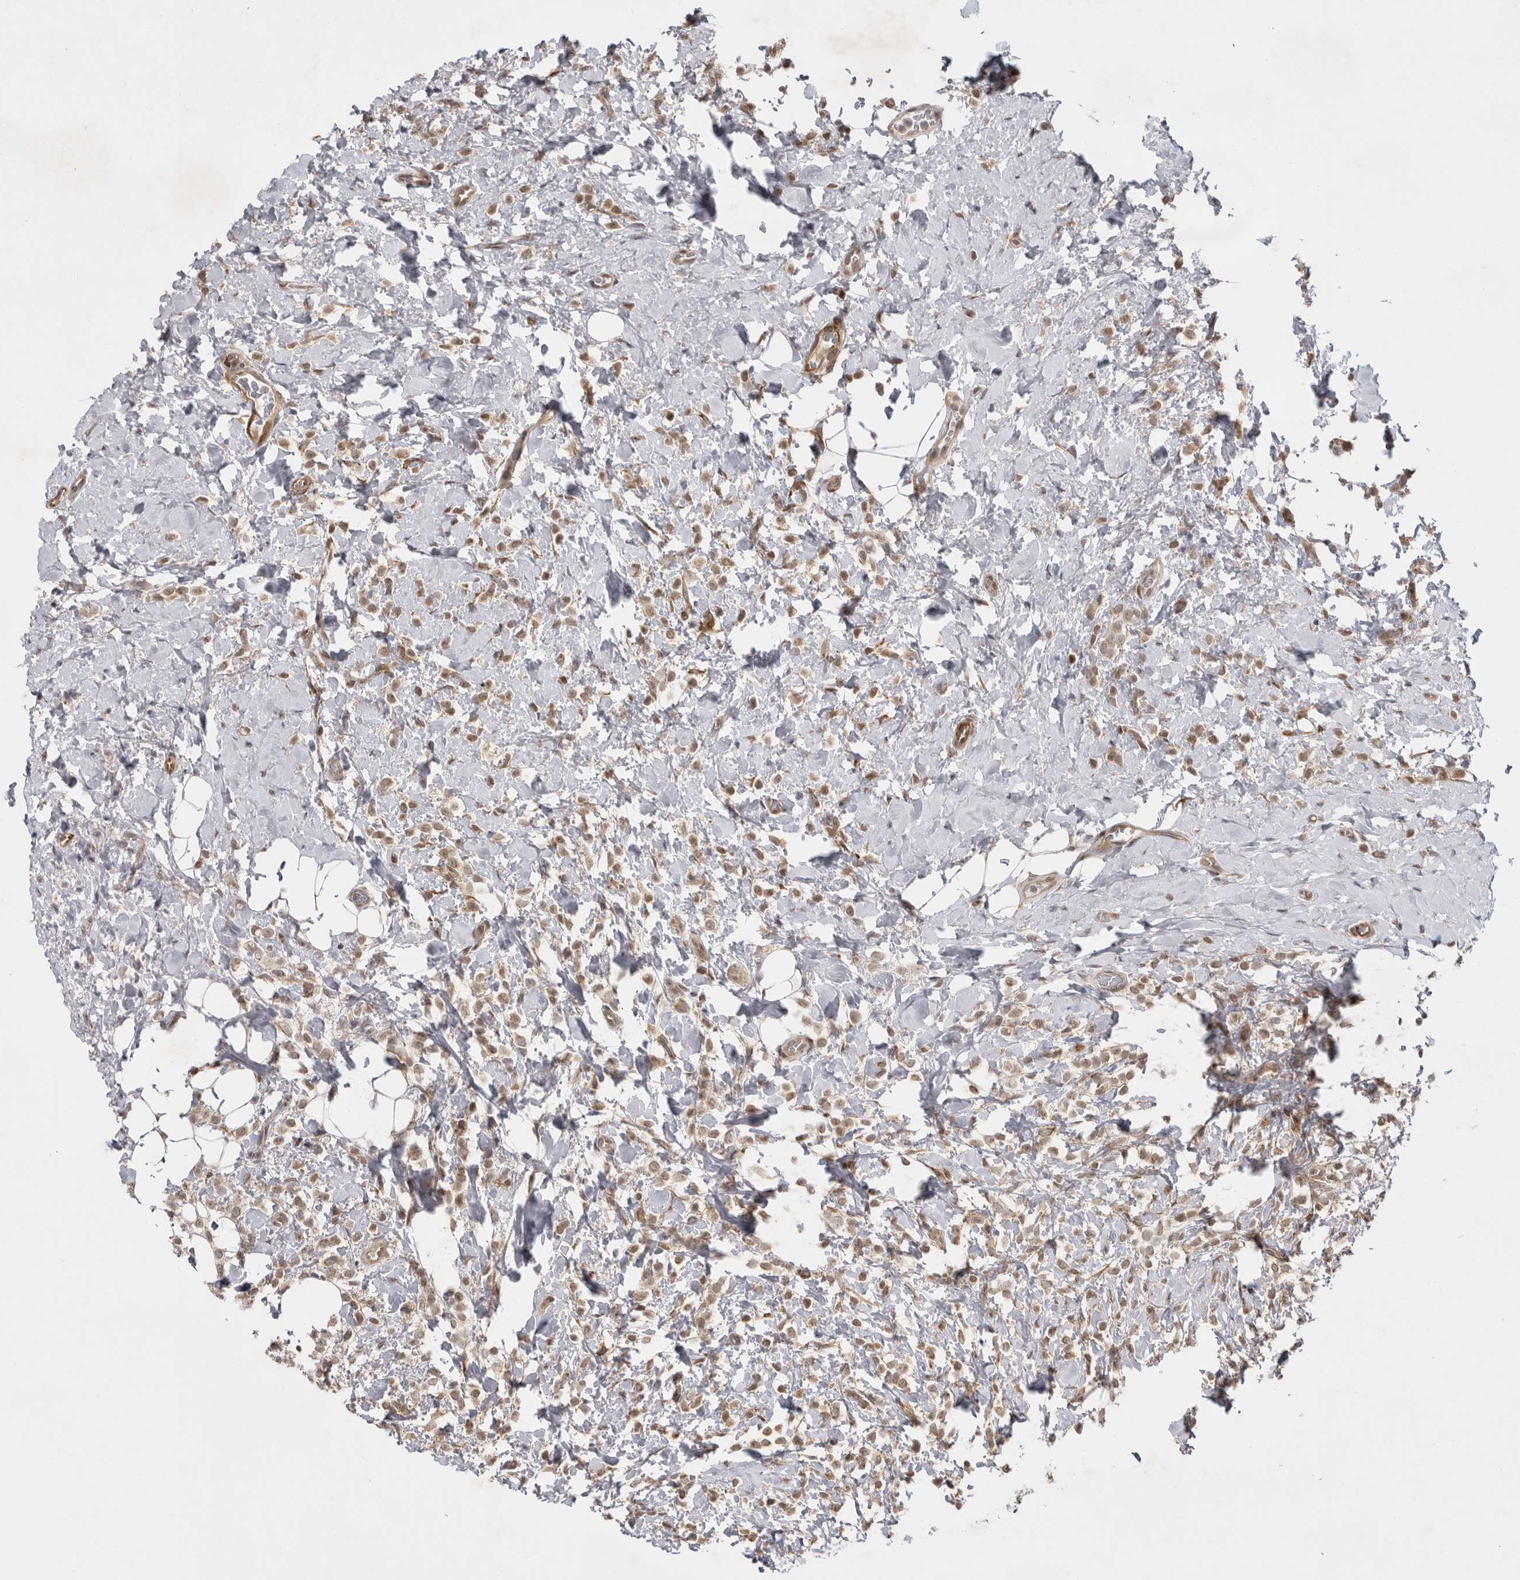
{"staining": {"intensity": "weak", "quantity": ">75%", "location": "nuclear"}, "tissue": "breast cancer", "cell_type": "Tumor cells", "image_type": "cancer", "snomed": [{"axis": "morphology", "description": "Normal tissue, NOS"}, {"axis": "morphology", "description": "Lobular carcinoma"}, {"axis": "topography", "description": "Breast"}], "caption": "Immunohistochemistry micrograph of neoplastic tissue: human breast cancer stained using immunohistochemistry (IHC) displays low levels of weak protein expression localized specifically in the nuclear of tumor cells, appearing as a nuclear brown color.", "gene": "ZNF318", "patient": {"sex": "female", "age": 50}}